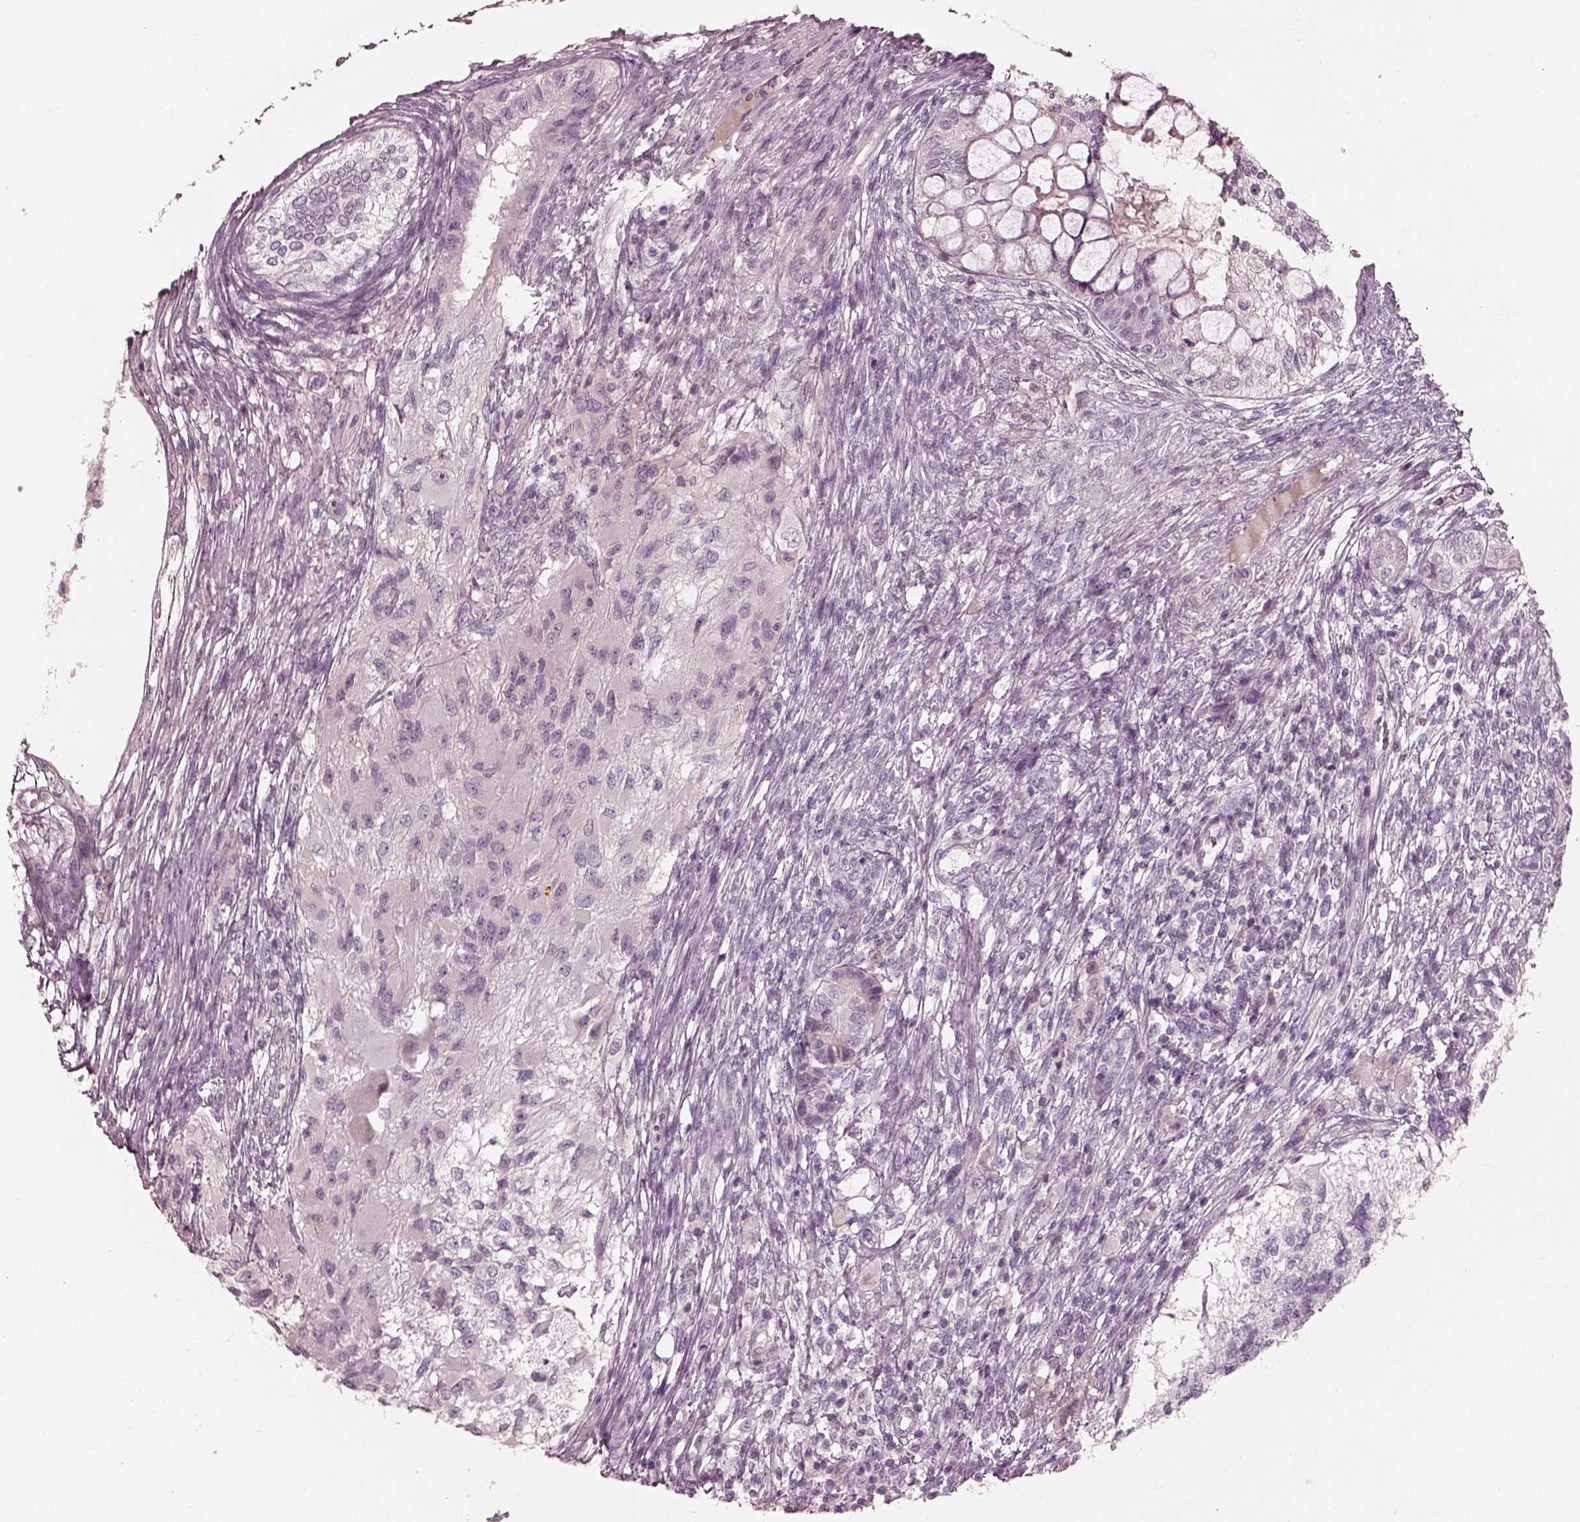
{"staining": {"intensity": "negative", "quantity": "none", "location": "none"}, "tissue": "testis cancer", "cell_type": "Tumor cells", "image_type": "cancer", "snomed": [{"axis": "morphology", "description": "Seminoma, NOS"}, {"axis": "morphology", "description": "Carcinoma, Embryonal, NOS"}, {"axis": "topography", "description": "Testis"}], "caption": "There is no significant positivity in tumor cells of testis embryonal carcinoma.", "gene": "OPTC", "patient": {"sex": "male", "age": 41}}